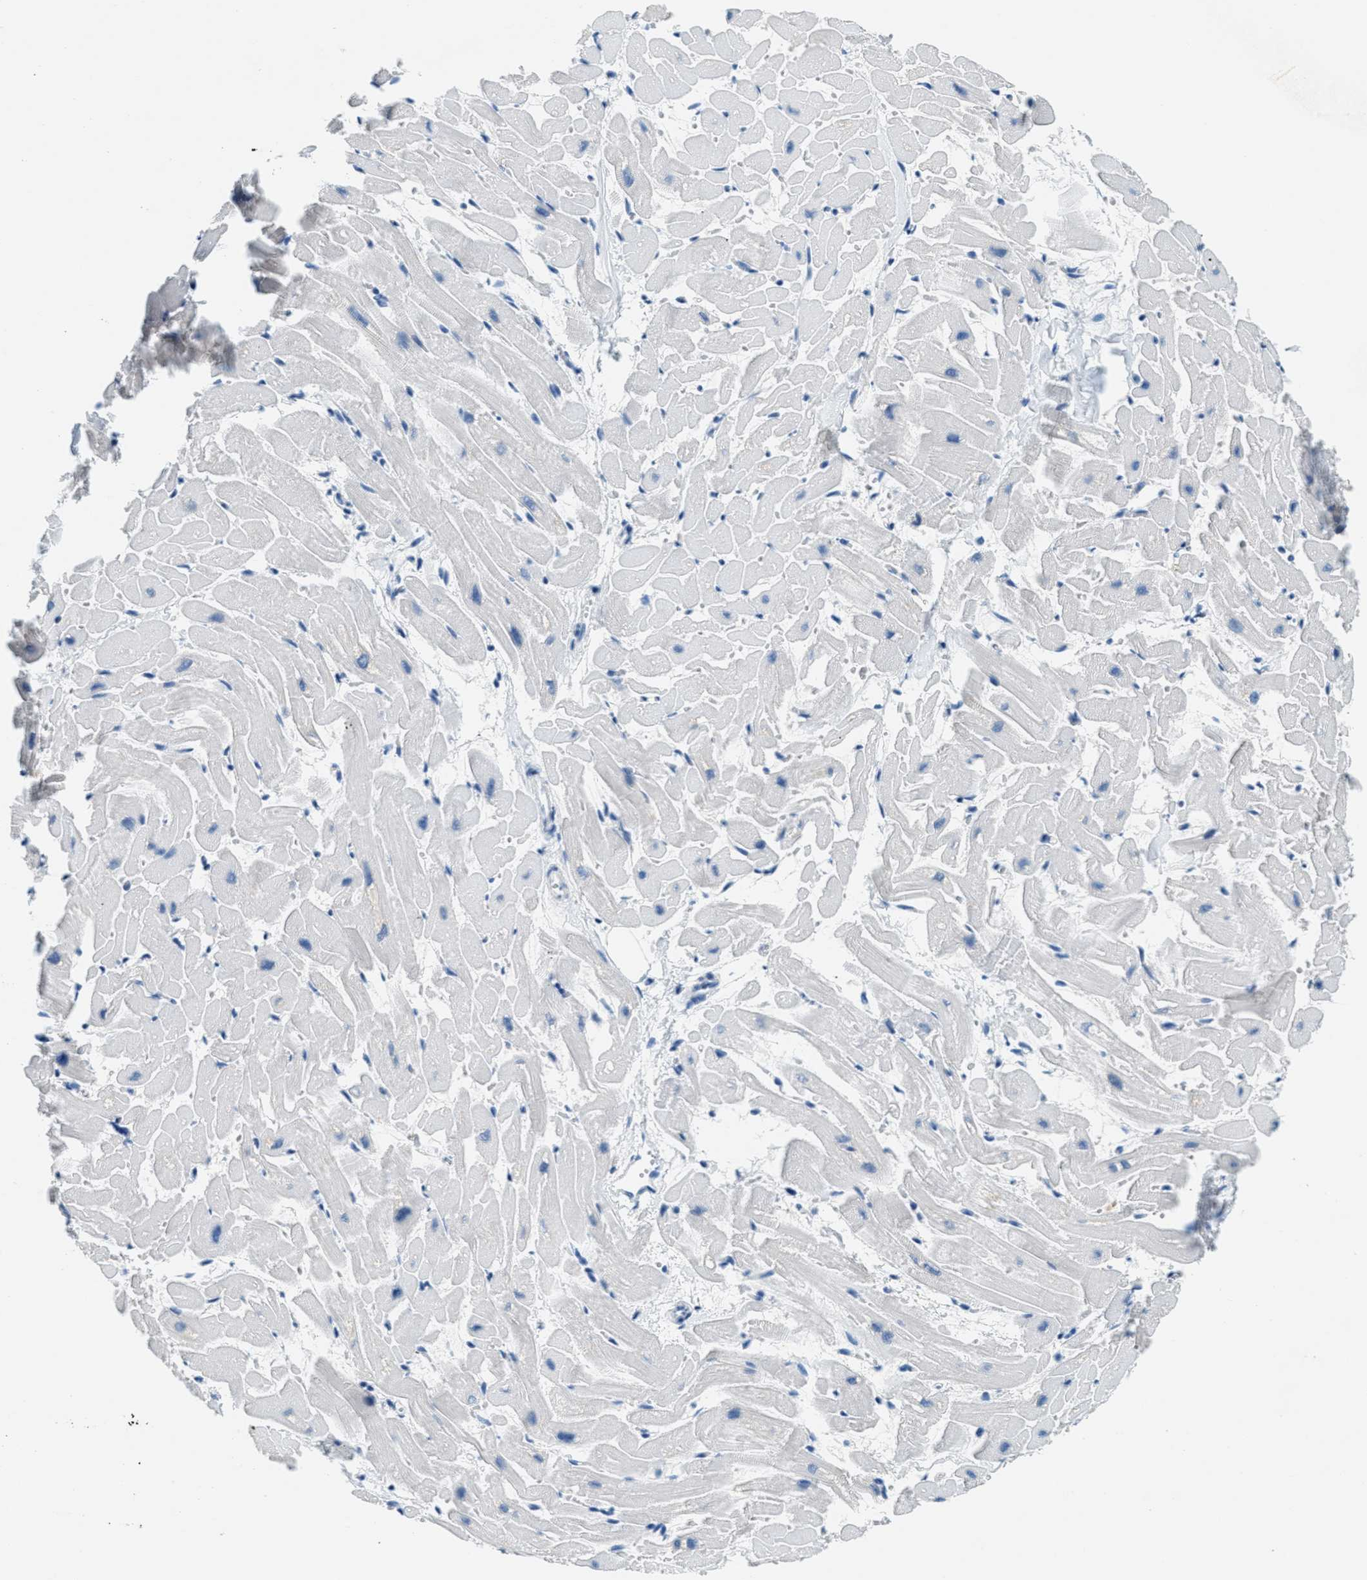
{"staining": {"intensity": "negative", "quantity": "none", "location": "none"}, "tissue": "heart muscle", "cell_type": "Cardiomyocytes", "image_type": "normal", "snomed": [{"axis": "morphology", "description": "Normal tissue, NOS"}, {"axis": "topography", "description": "Heart"}], "caption": "The image shows no staining of cardiomyocytes in unremarkable heart muscle.", "gene": "A2M", "patient": {"sex": "female", "age": 19}}